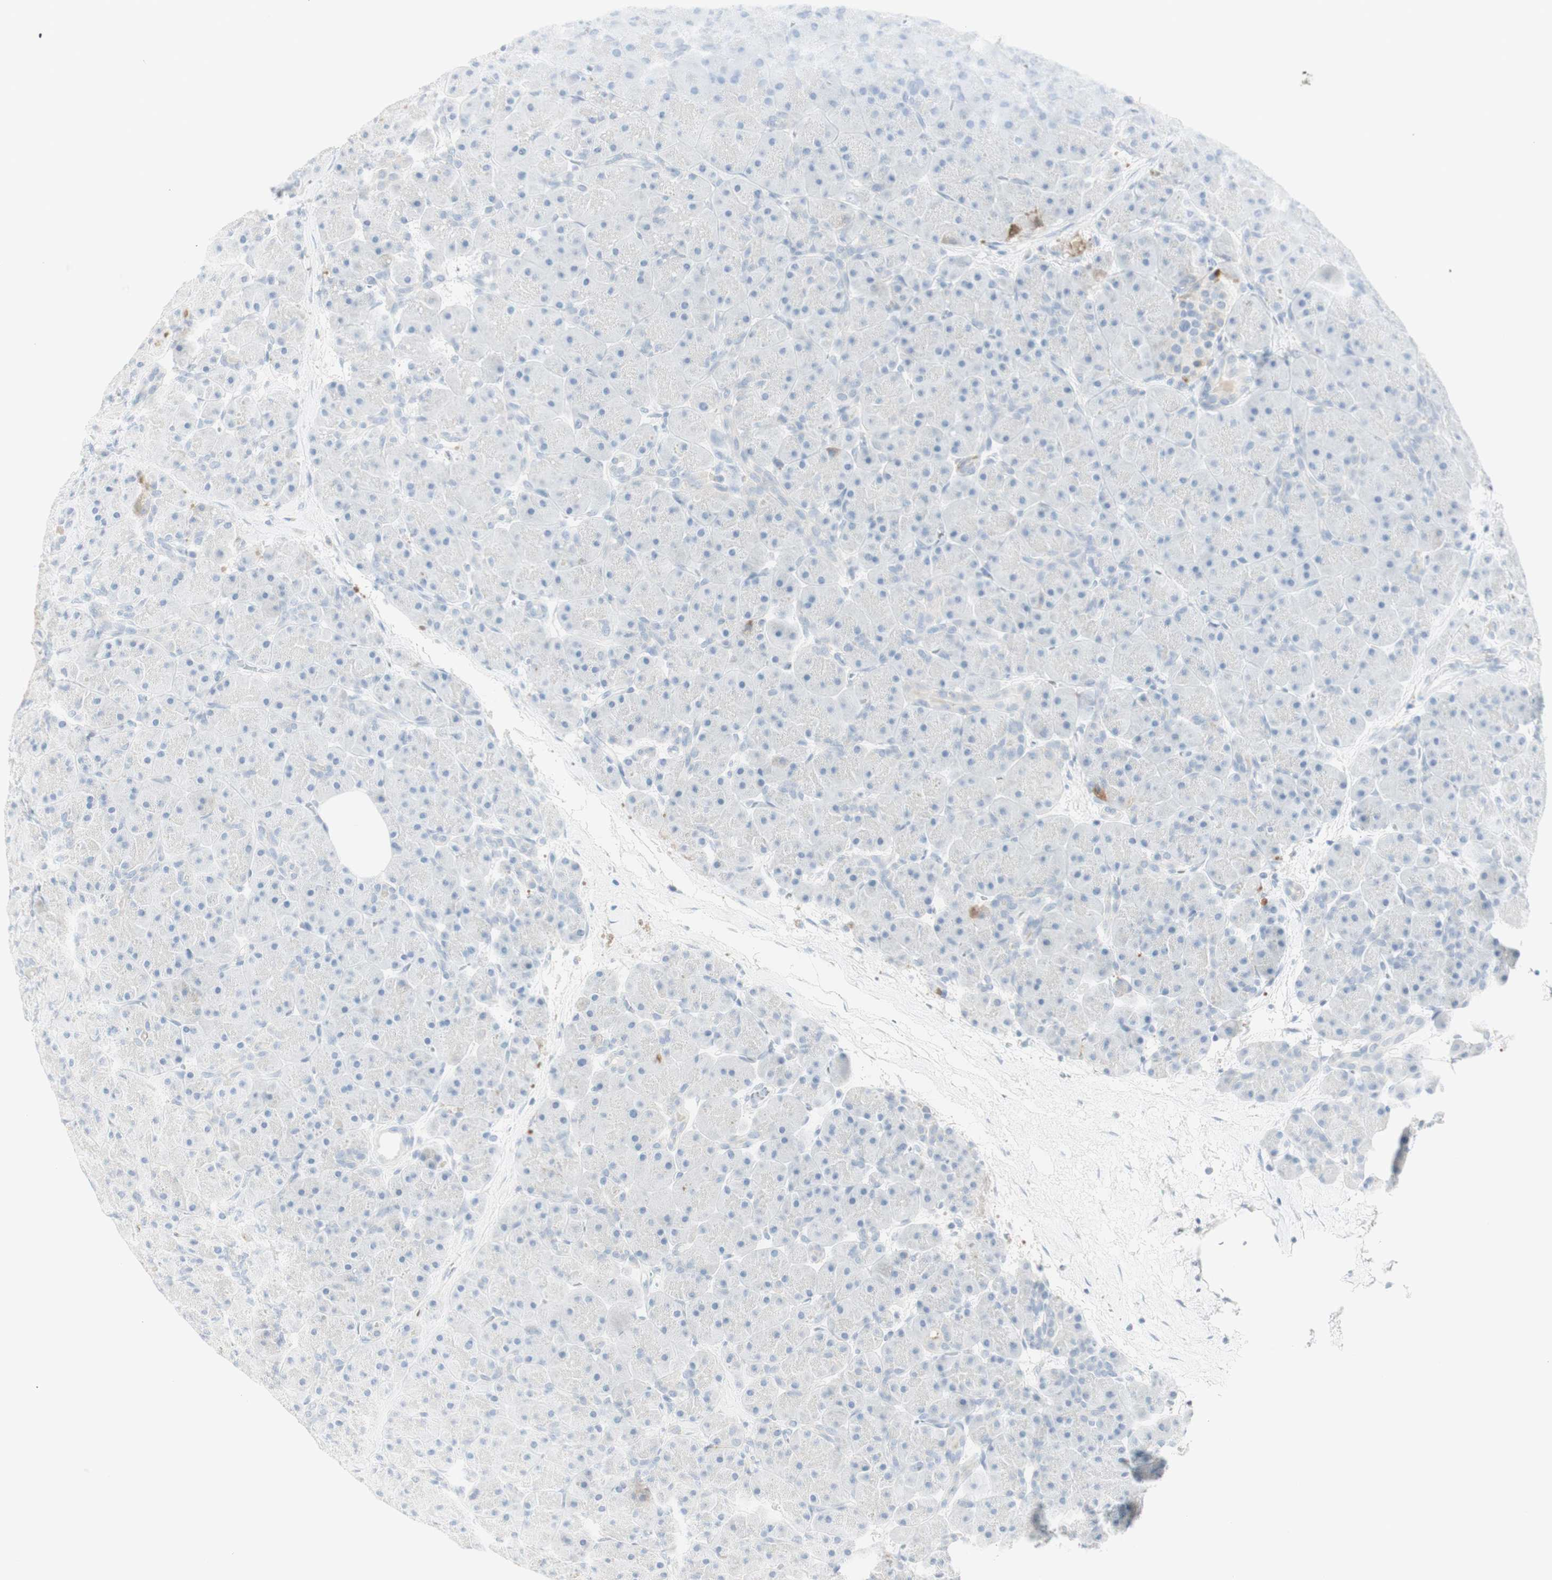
{"staining": {"intensity": "negative", "quantity": "none", "location": "none"}, "tissue": "pancreas", "cell_type": "Exocrine glandular cells", "image_type": "normal", "snomed": [{"axis": "morphology", "description": "Normal tissue, NOS"}, {"axis": "topography", "description": "Pancreas"}], "caption": "DAB (3,3'-diaminobenzidine) immunohistochemical staining of unremarkable human pancreas exhibits no significant staining in exocrine glandular cells. (Immunohistochemistry, brightfield microscopy, high magnification).", "gene": "MDK", "patient": {"sex": "male", "age": 66}}